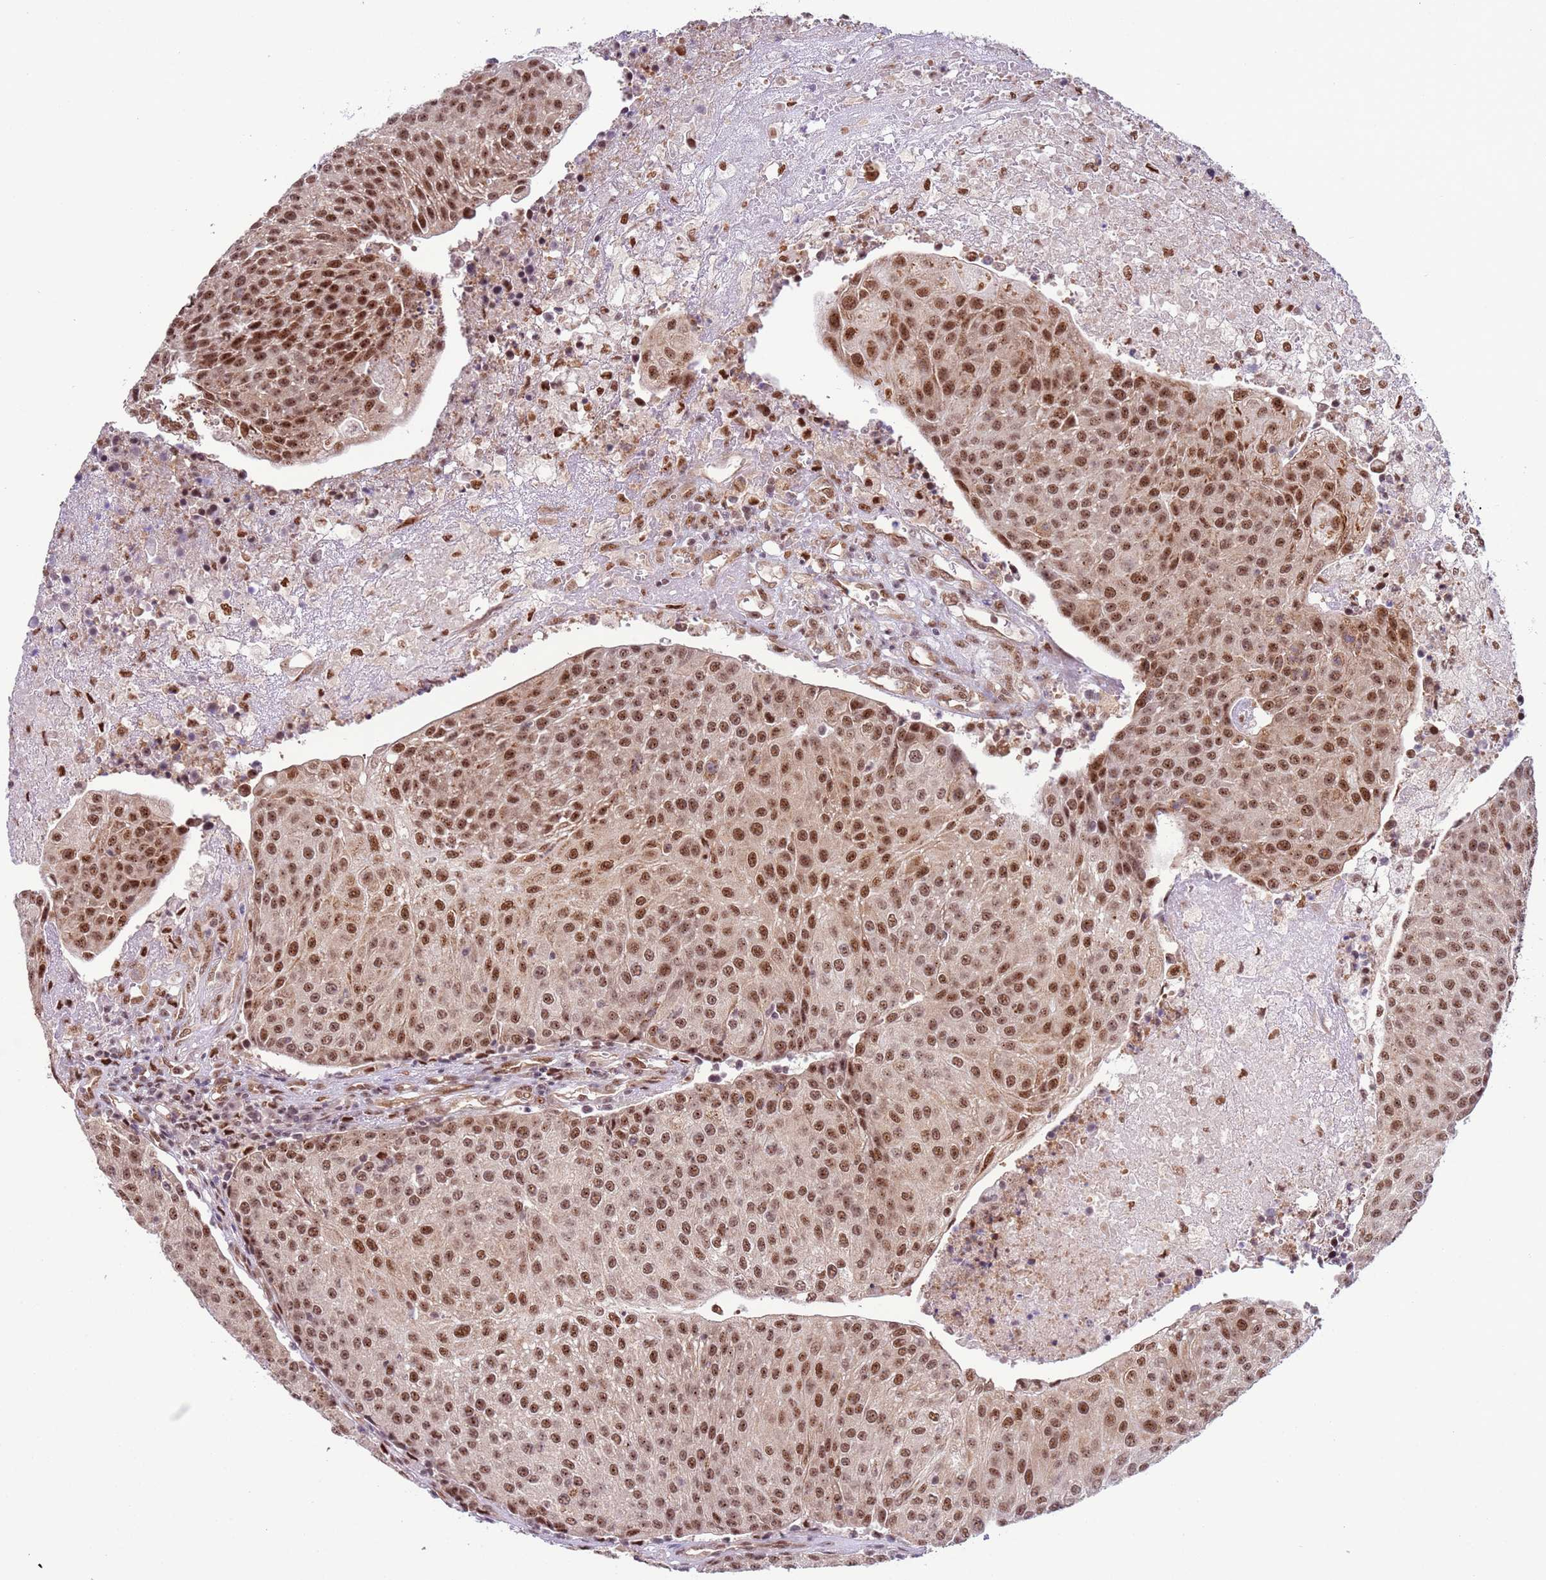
{"staining": {"intensity": "moderate", "quantity": ">75%", "location": "nuclear"}, "tissue": "urothelial cancer", "cell_type": "Tumor cells", "image_type": "cancer", "snomed": [{"axis": "morphology", "description": "Urothelial carcinoma, High grade"}, {"axis": "topography", "description": "Urinary bladder"}], "caption": "Immunohistochemistry (IHC) histopathology image of human urothelial cancer stained for a protein (brown), which reveals medium levels of moderate nuclear staining in approximately >75% of tumor cells.", "gene": "PRPF6", "patient": {"sex": "female", "age": 85}}